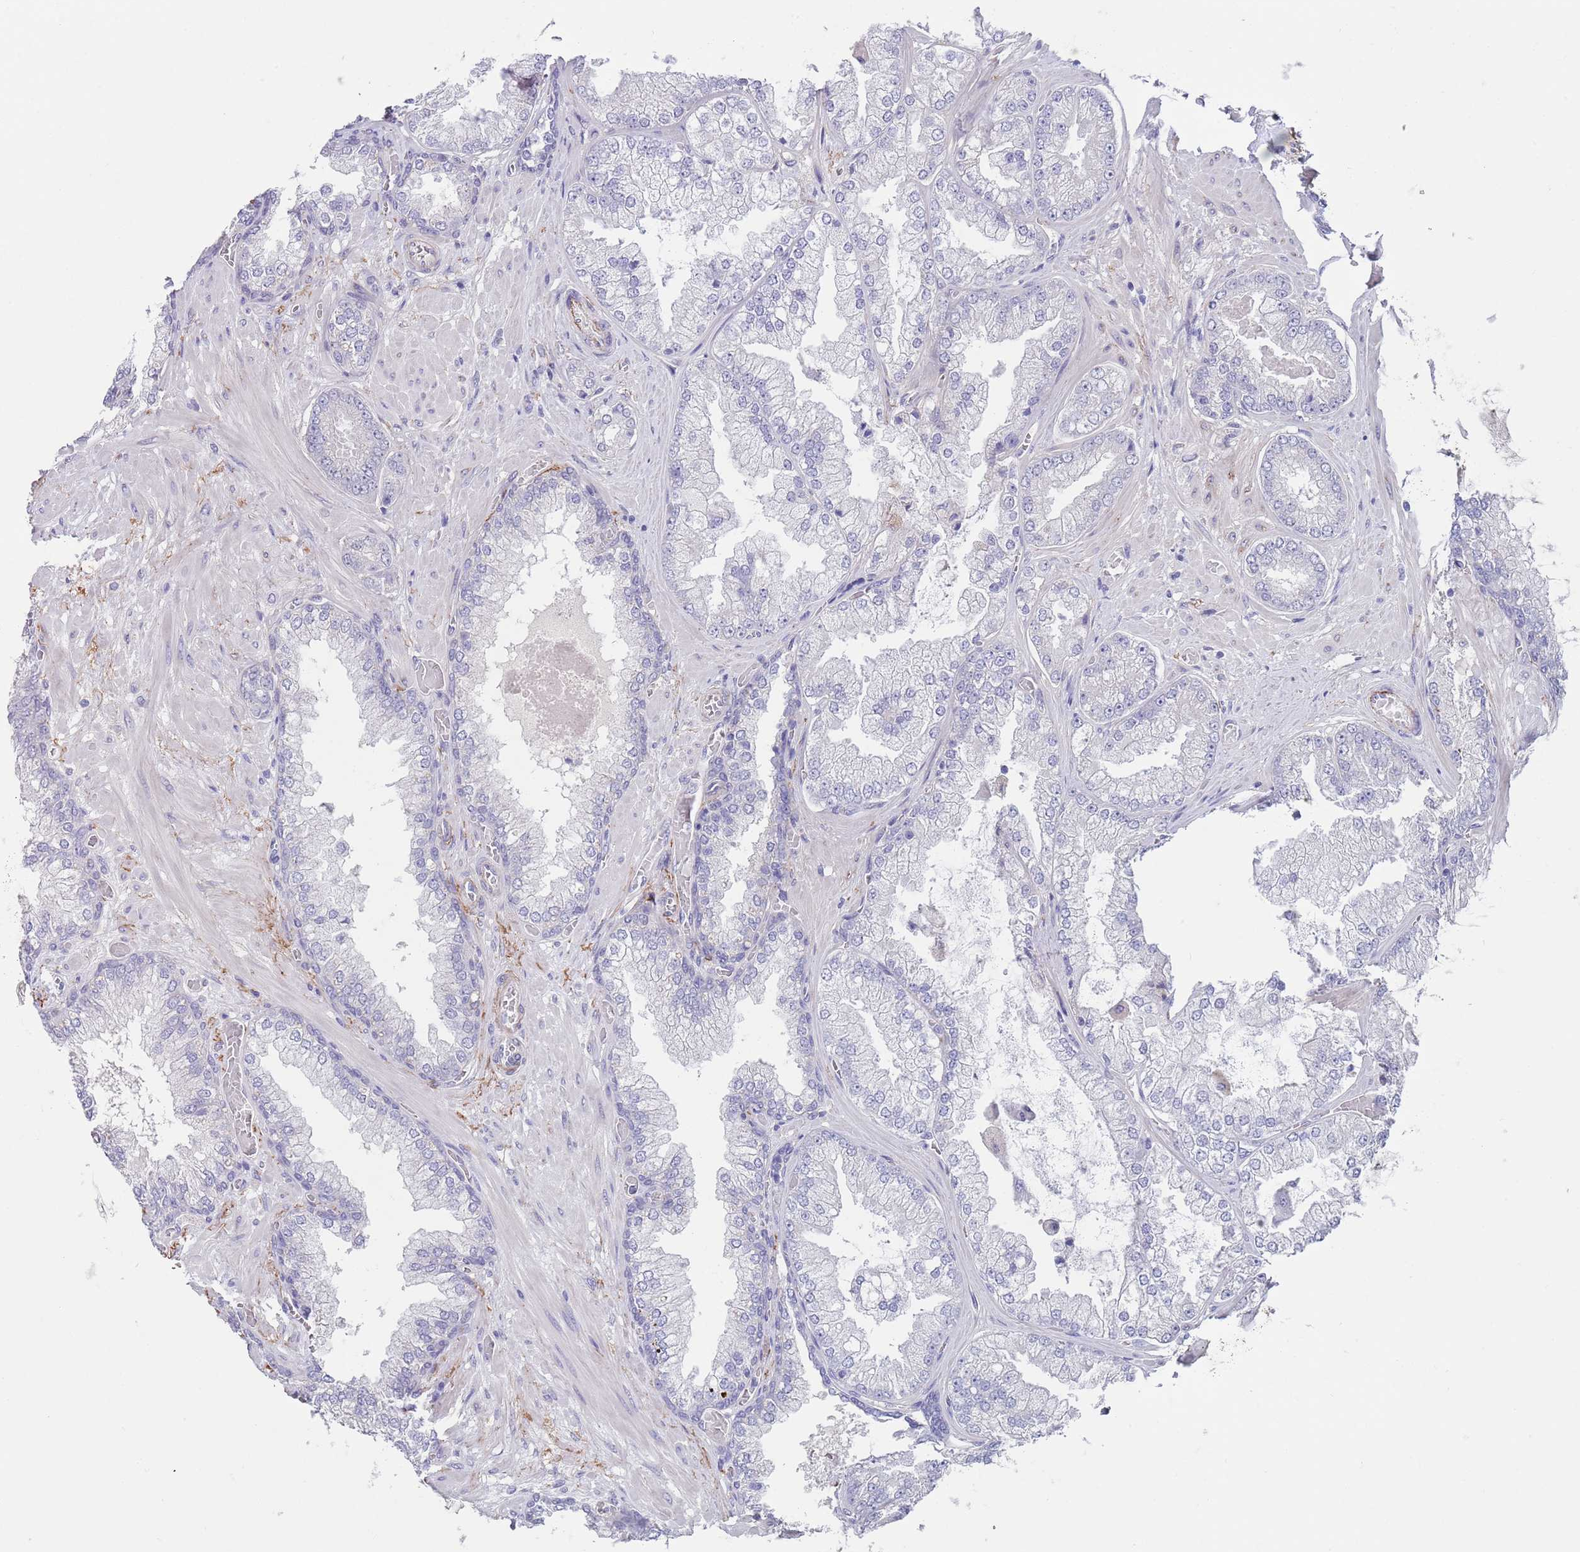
{"staining": {"intensity": "negative", "quantity": "none", "location": "none"}, "tissue": "prostate cancer", "cell_type": "Tumor cells", "image_type": "cancer", "snomed": [{"axis": "morphology", "description": "Adenocarcinoma, Low grade"}, {"axis": "topography", "description": "Prostate"}], "caption": "The micrograph demonstrates no staining of tumor cells in prostate cancer.", "gene": "RNF169", "patient": {"sex": "male", "age": 57}}